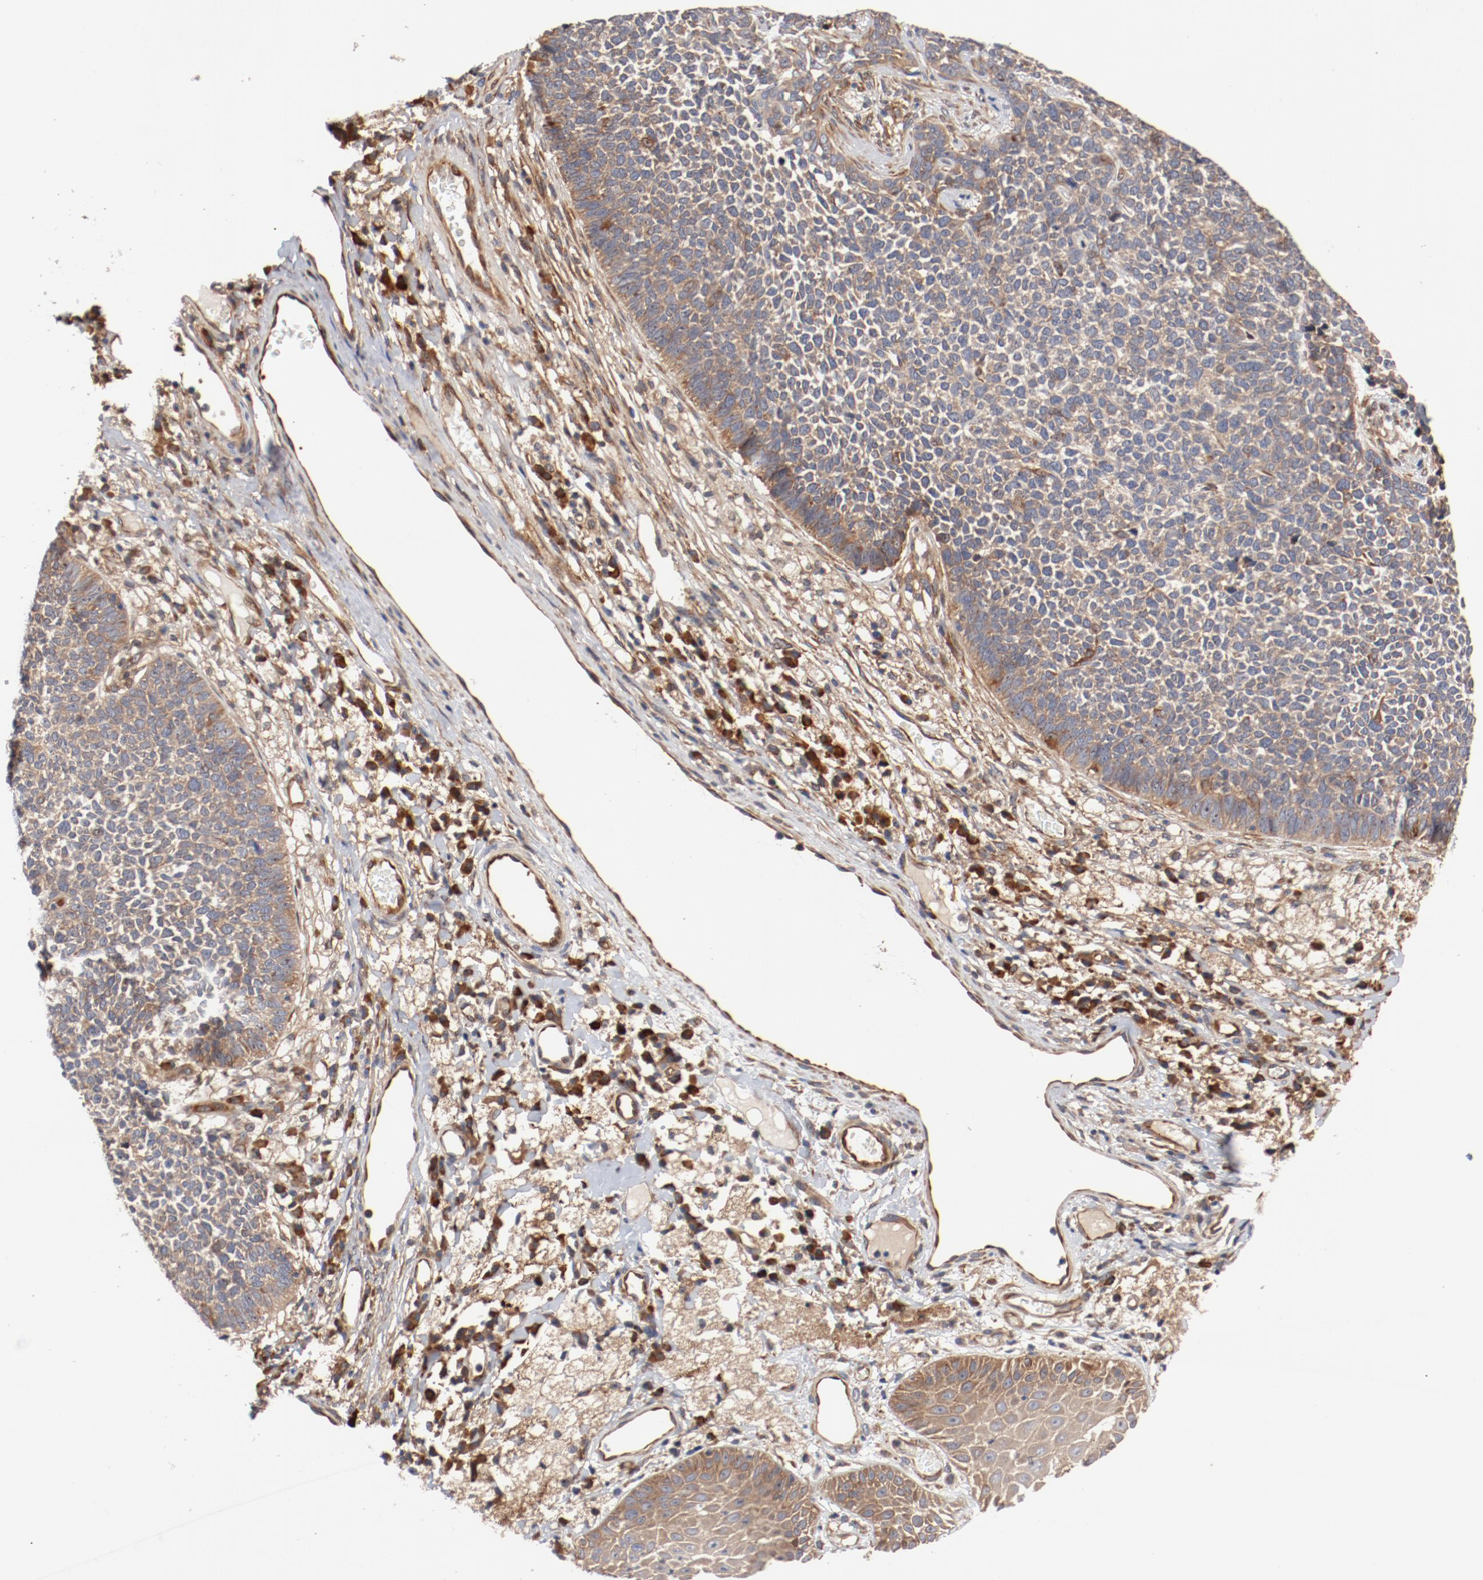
{"staining": {"intensity": "moderate", "quantity": ">75%", "location": "cytoplasmic/membranous"}, "tissue": "skin cancer", "cell_type": "Tumor cells", "image_type": "cancer", "snomed": [{"axis": "morphology", "description": "Basal cell carcinoma"}, {"axis": "topography", "description": "Skin"}], "caption": "Immunohistochemical staining of human skin basal cell carcinoma exhibits medium levels of moderate cytoplasmic/membranous positivity in about >75% of tumor cells.", "gene": "PITPNM2", "patient": {"sex": "female", "age": 84}}